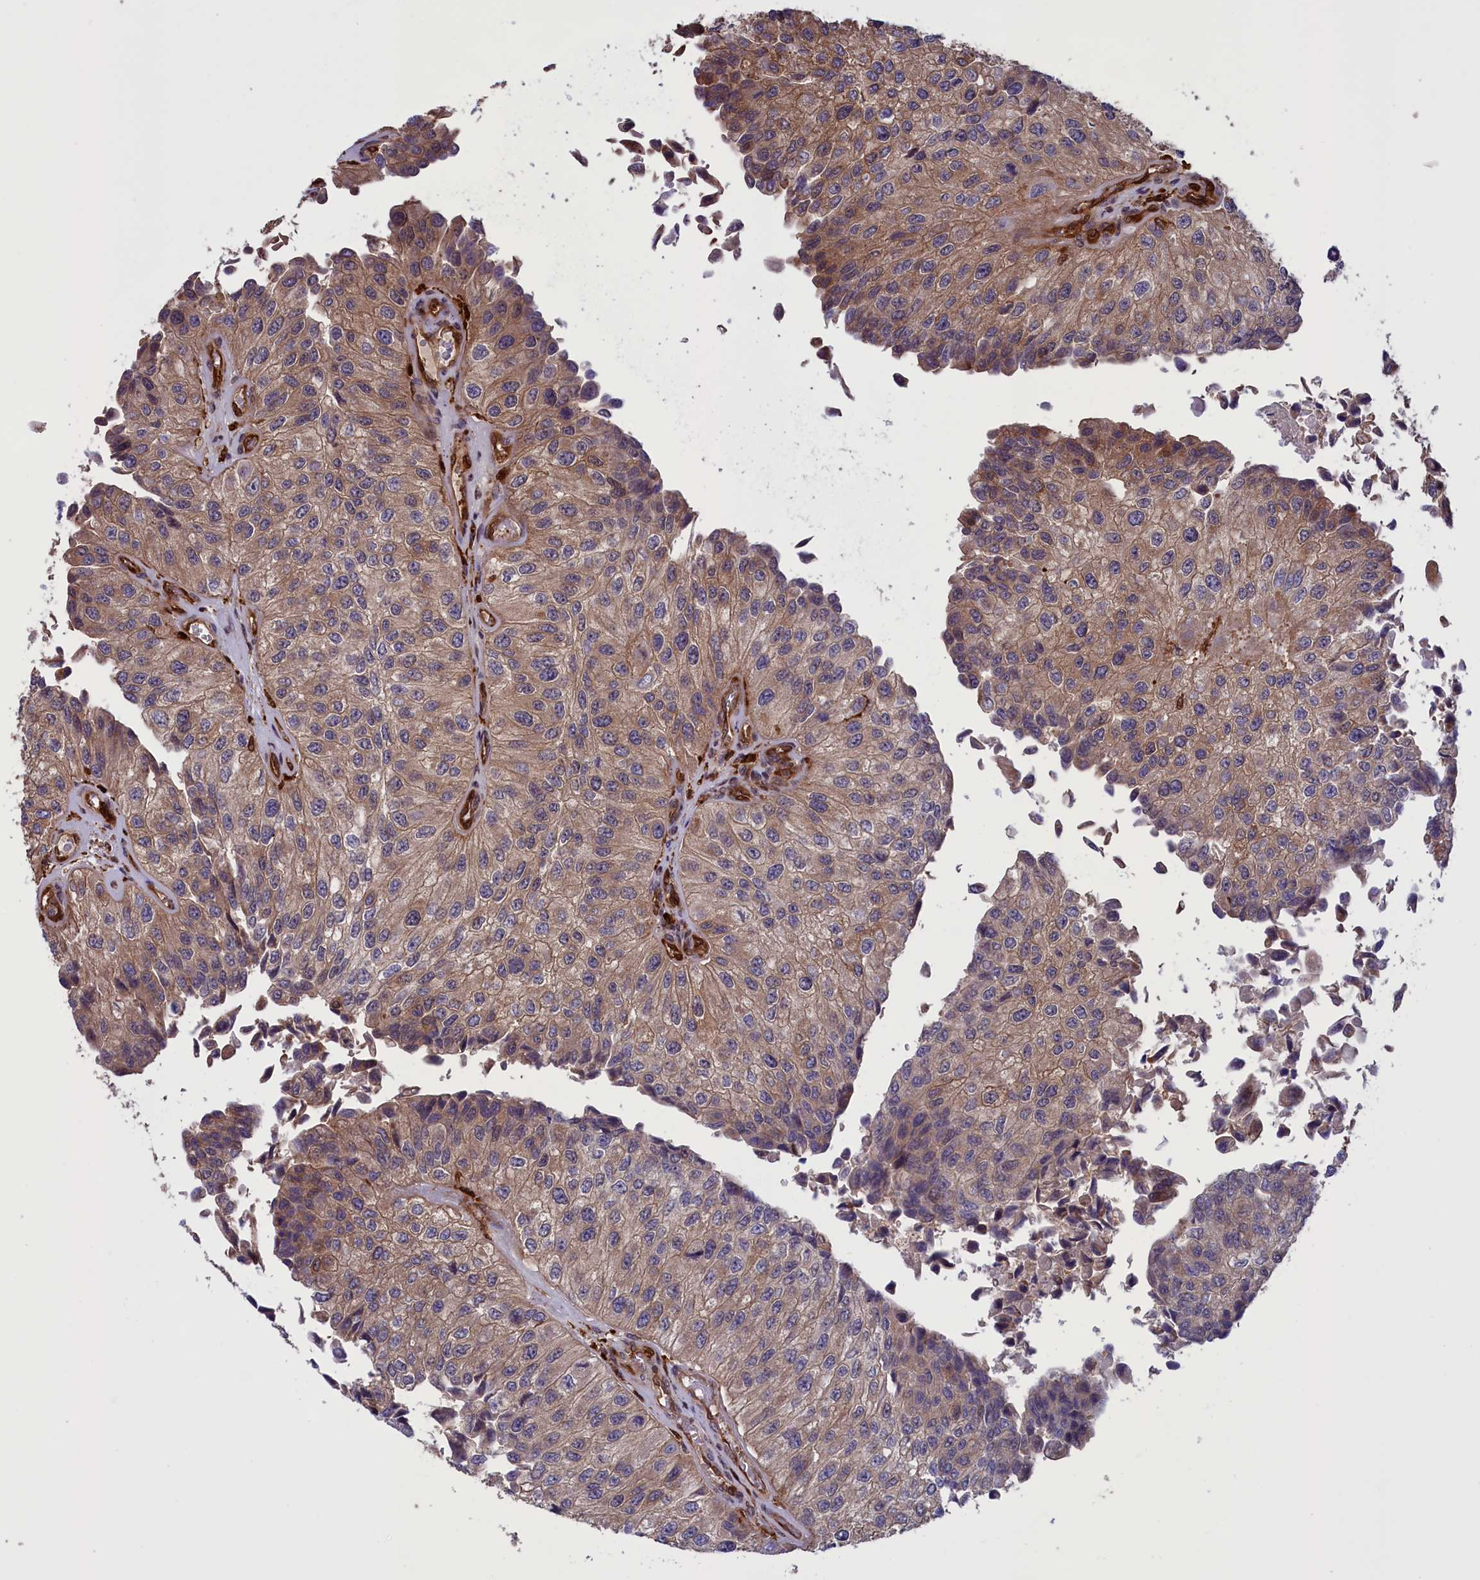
{"staining": {"intensity": "weak", "quantity": ">75%", "location": "cytoplasmic/membranous"}, "tissue": "urothelial cancer", "cell_type": "Tumor cells", "image_type": "cancer", "snomed": [{"axis": "morphology", "description": "Urothelial carcinoma, High grade"}, {"axis": "topography", "description": "Kidney"}, {"axis": "topography", "description": "Urinary bladder"}], "caption": "Immunohistochemical staining of high-grade urothelial carcinoma exhibits low levels of weak cytoplasmic/membranous protein expression in approximately >75% of tumor cells.", "gene": "ARHGAP18", "patient": {"sex": "male", "age": 77}}